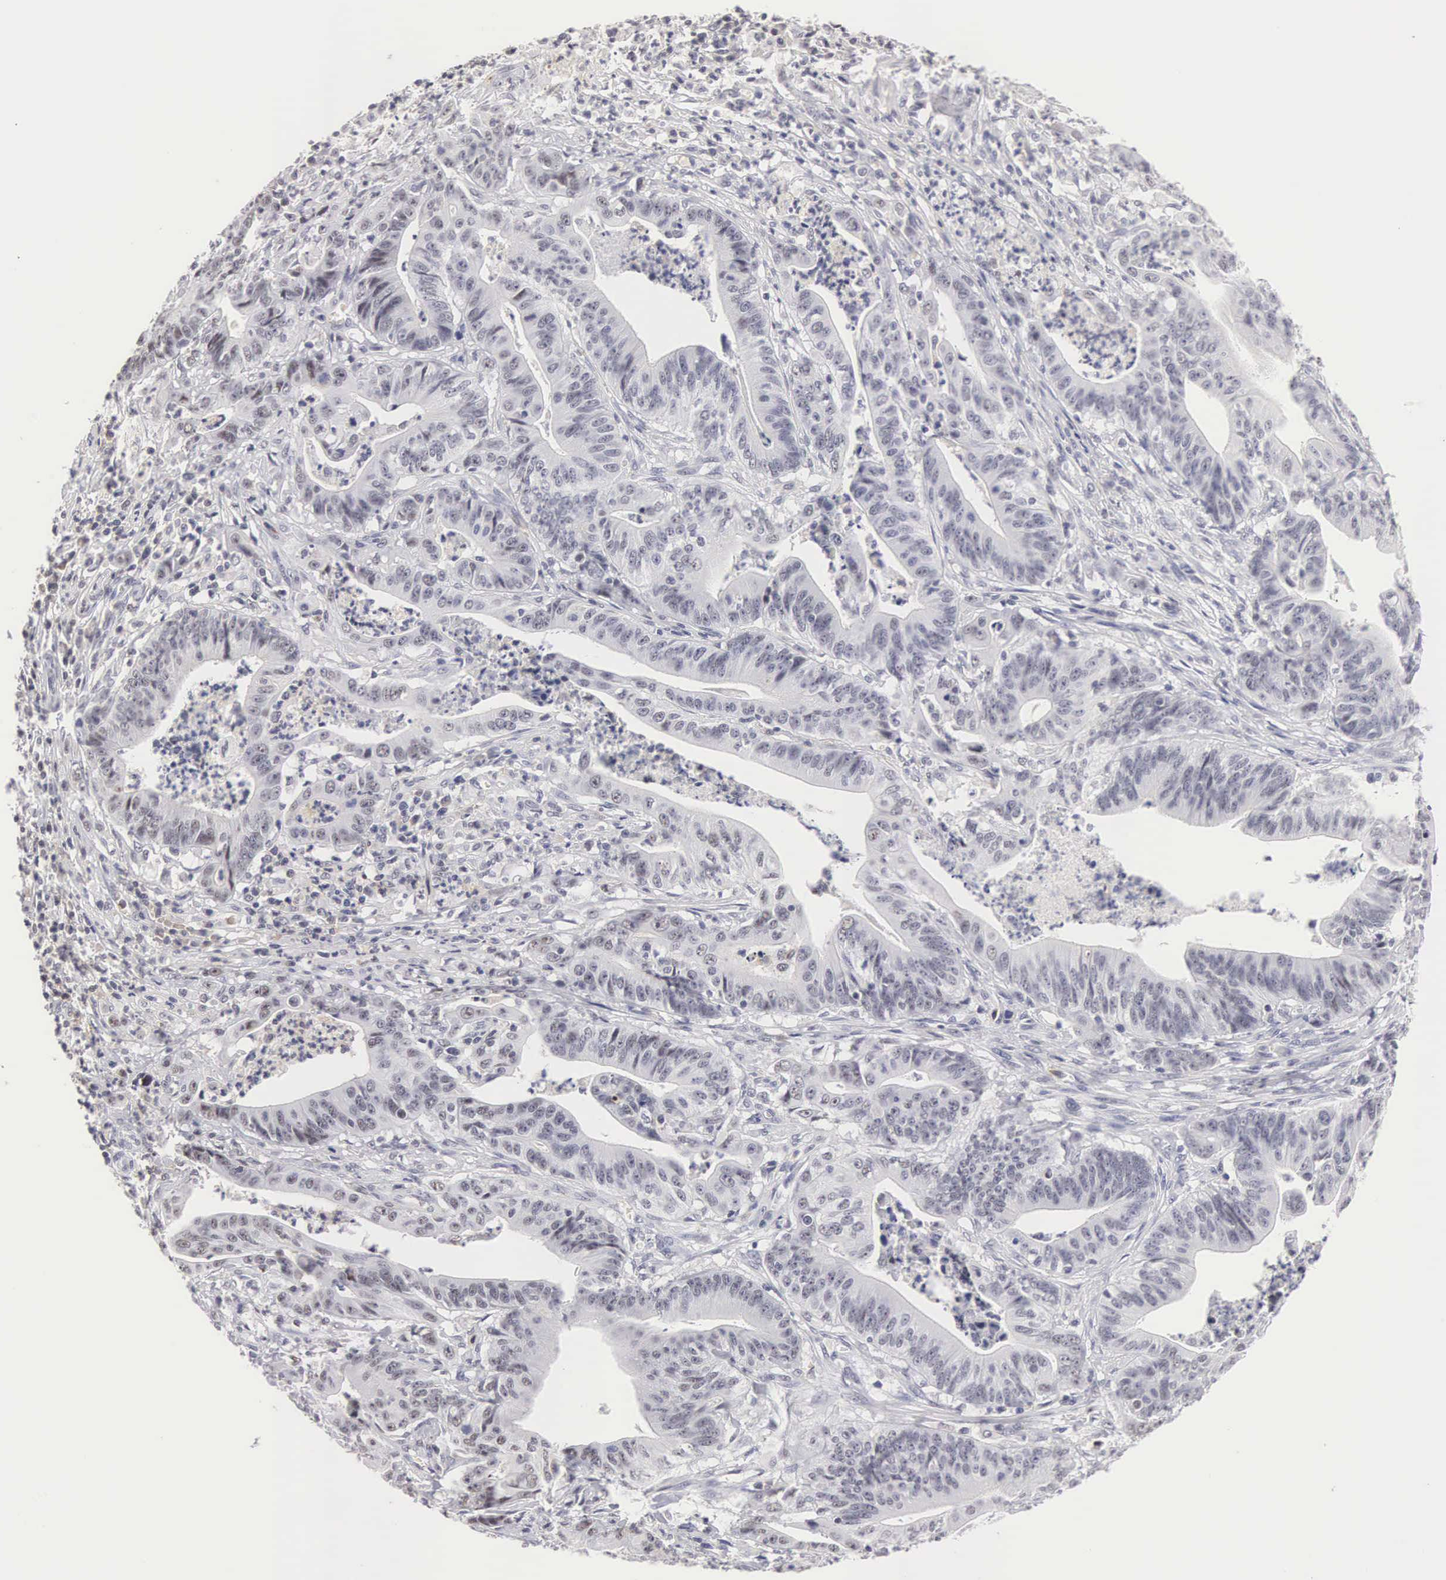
{"staining": {"intensity": "negative", "quantity": "none", "location": "none"}, "tissue": "stomach cancer", "cell_type": "Tumor cells", "image_type": "cancer", "snomed": [{"axis": "morphology", "description": "Adenocarcinoma, NOS"}, {"axis": "topography", "description": "Stomach, lower"}], "caption": "Adenocarcinoma (stomach) was stained to show a protein in brown. There is no significant expression in tumor cells. Nuclei are stained in blue.", "gene": "FAM47A", "patient": {"sex": "female", "age": 86}}